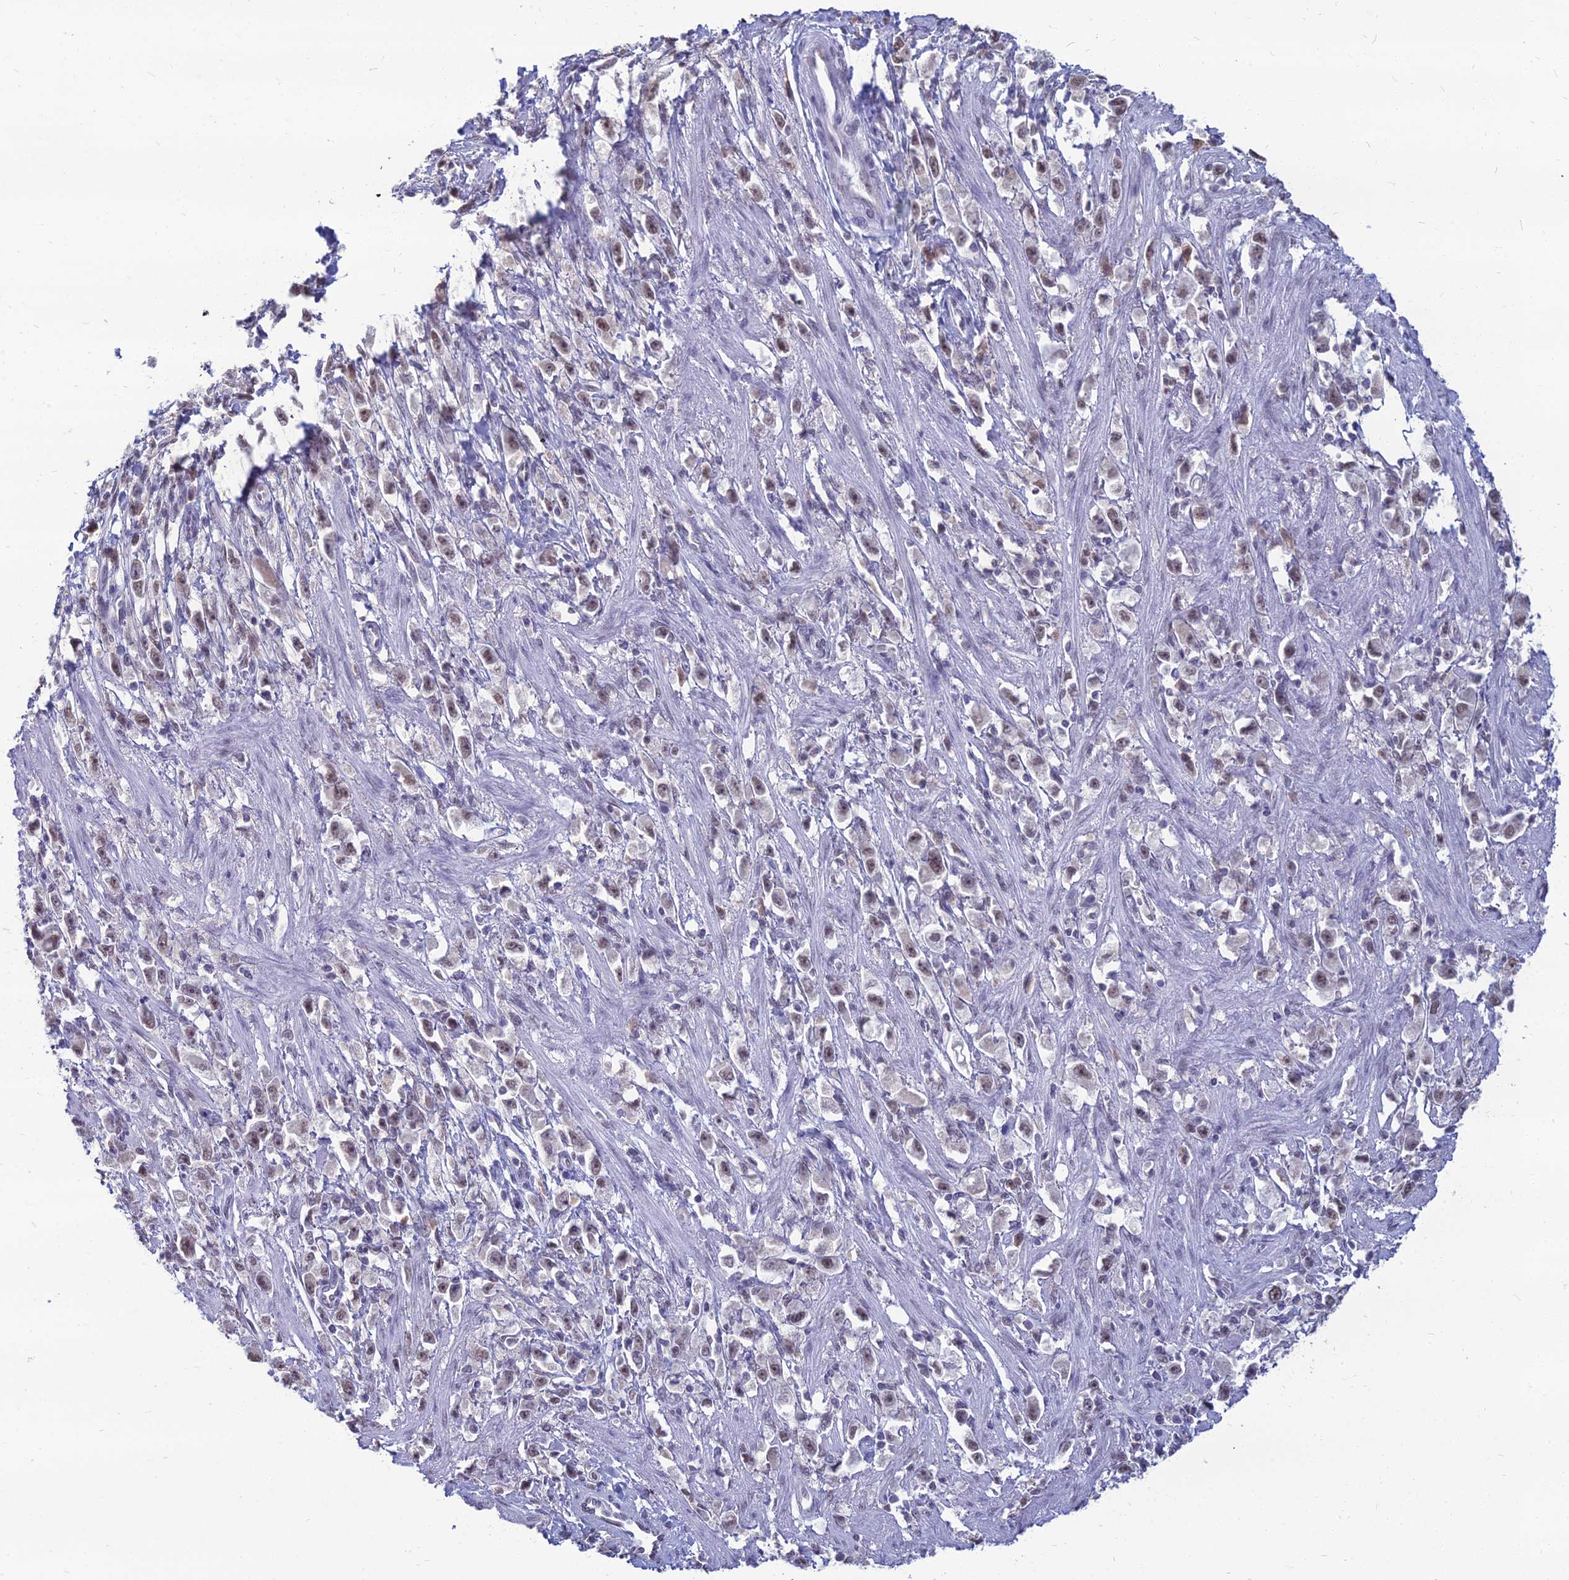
{"staining": {"intensity": "weak", "quantity": "25%-75%", "location": "nuclear"}, "tissue": "stomach cancer", "cell_type": "Tumor cells", "image_type": "cancer", "snomed": [{"axis": "morphology", "description": "Adenocarcinoma, NOS"}, {"axis": "topography", "description": "Stomach"}], "caption": "Stomach adenocarcinoma stained with DAB (3,3'-diaminobenzidine) immunohistochemistry (IHC) demonstrates low levels of weak nuclear staining in about 25%-75% of tumor cells.", "gene": "SRSF7", "patient": {"sex": "female", "age": 59}}